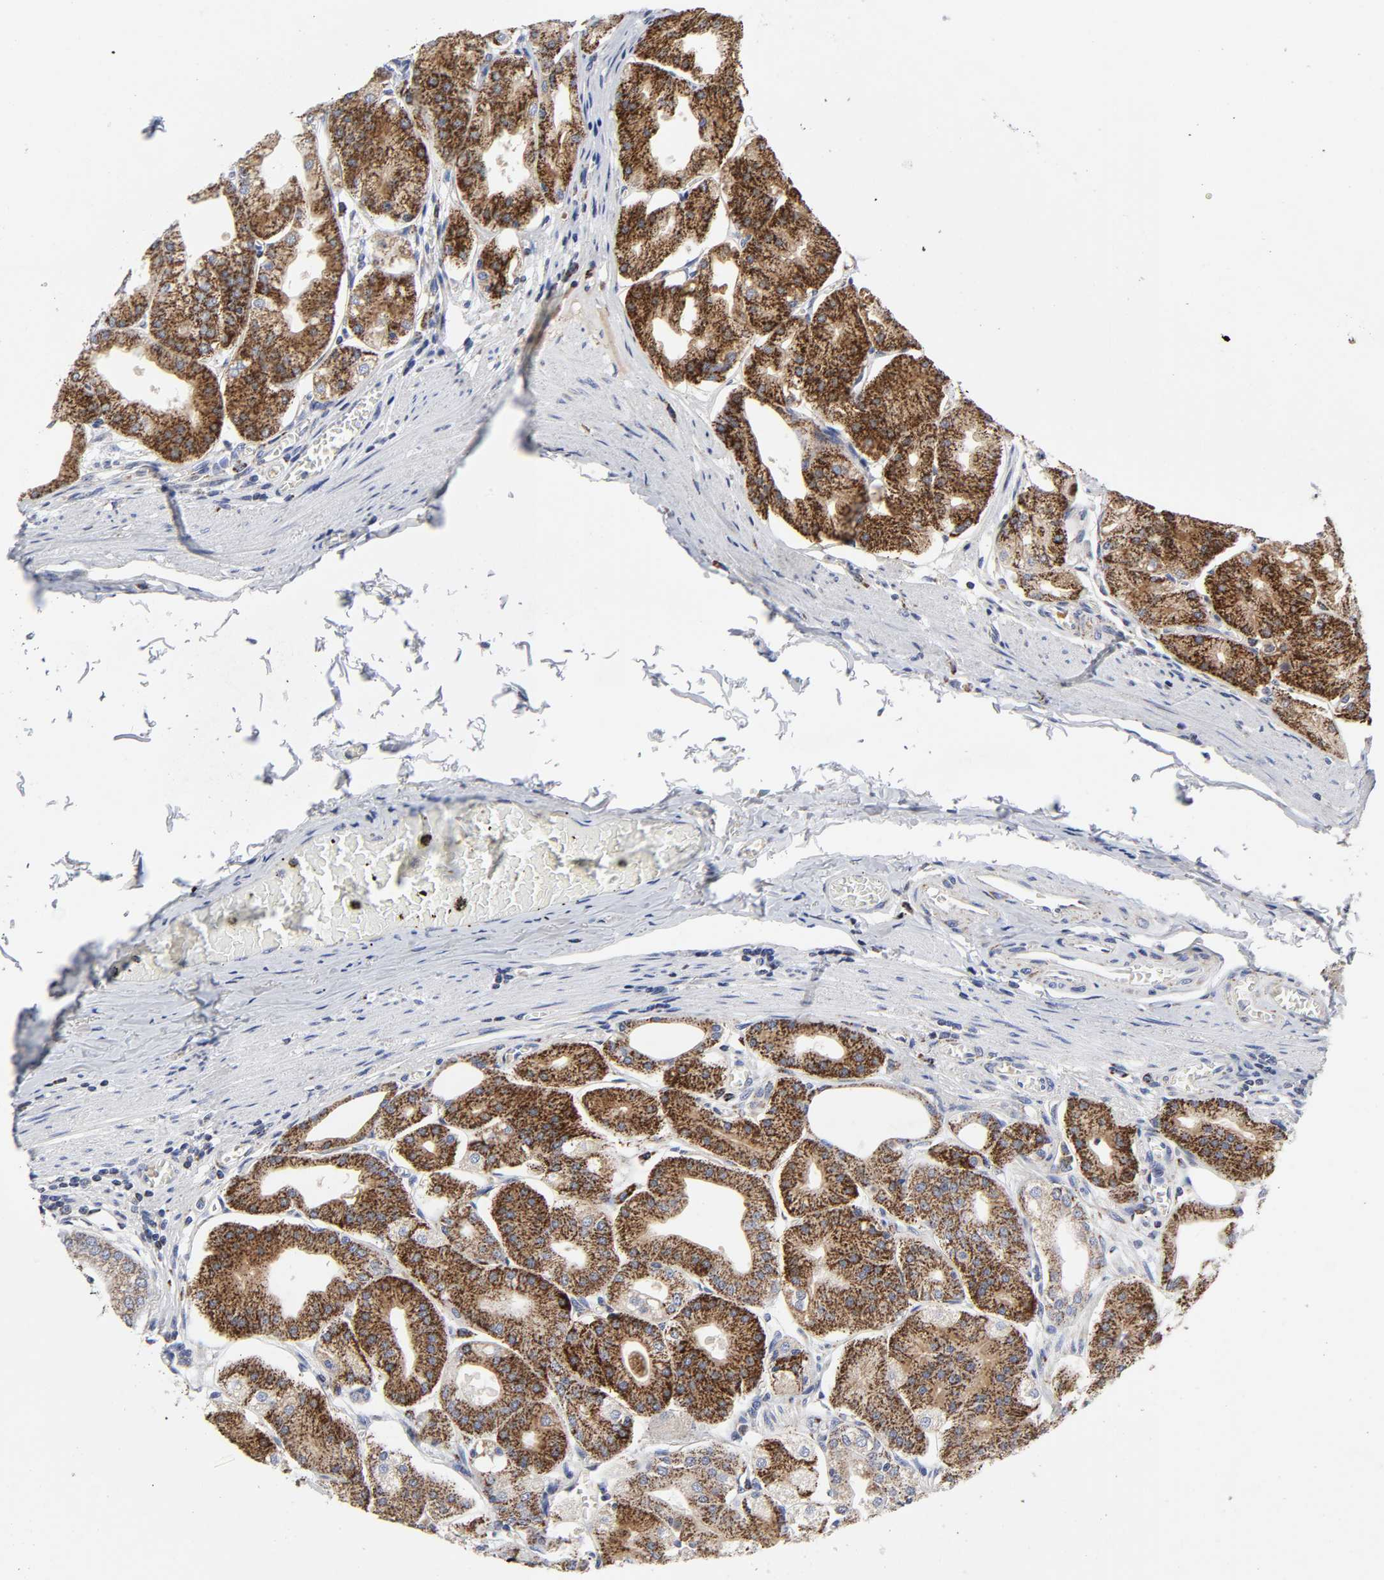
{"staining": {"intensity": "strong", "quantity": ">75%", "location": "cytoplasmic/membranous"}, "tissue": "stomach", "cell_type": "Glandular cells", "image_type": "normal", "snomed": [{"axis": "morphology", "description": "Normal tissue, NOS"}, {"axis": "topography", "description": "Stomach, lower"}], "caption": "The histopathology image reveals a brown stain indicating the presence of a protein in the cytoplasmic/membranous of glandular cells in stomach.", "gene": "AOPEP", "patient": {"sex": "male", "age": 71}}